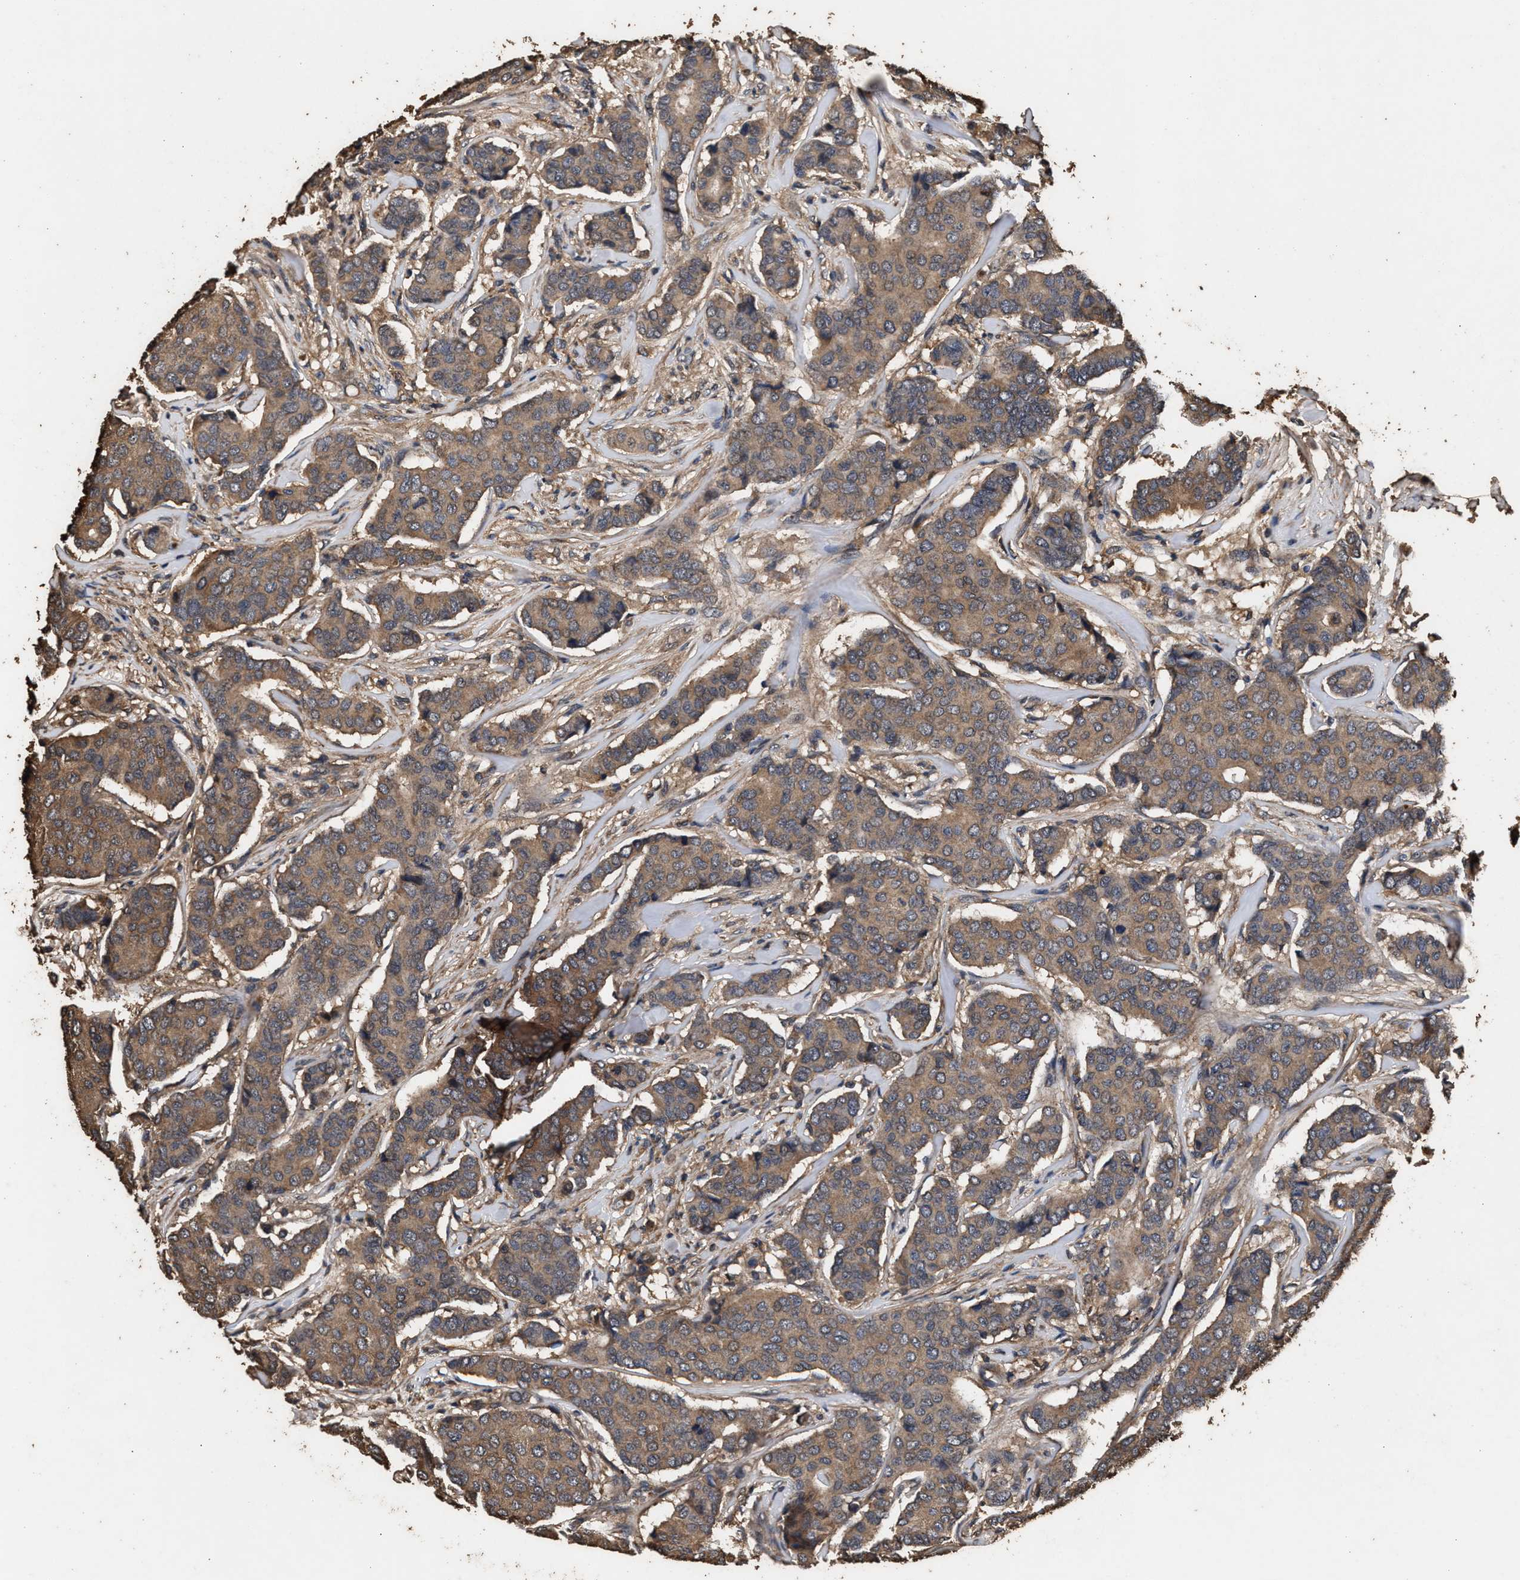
{"staining": {"intensity": "moderate", "quantity": ">75%", "location": "cytoplasmic/membranous"}, "tissue": "breast cancer", "cell_type": "Tumor cells", "image_type": "cancer", "snomed": [{"axis": "morphology", "description": "Duct carcinoma"}, {"axis": "topography", "description": "Breast"}], "caption": "Breast intraductal carcinoma stained with immunohistochemistry (IHC) exhibits moderate cytoplasmic/membranous staining in approximately >75% of tumor cells. (DAB IHC, brown staining for protein, blue staining for nuclei).", "gene": "KYAT1", "patient": {"sex": "female", "age": 75}}